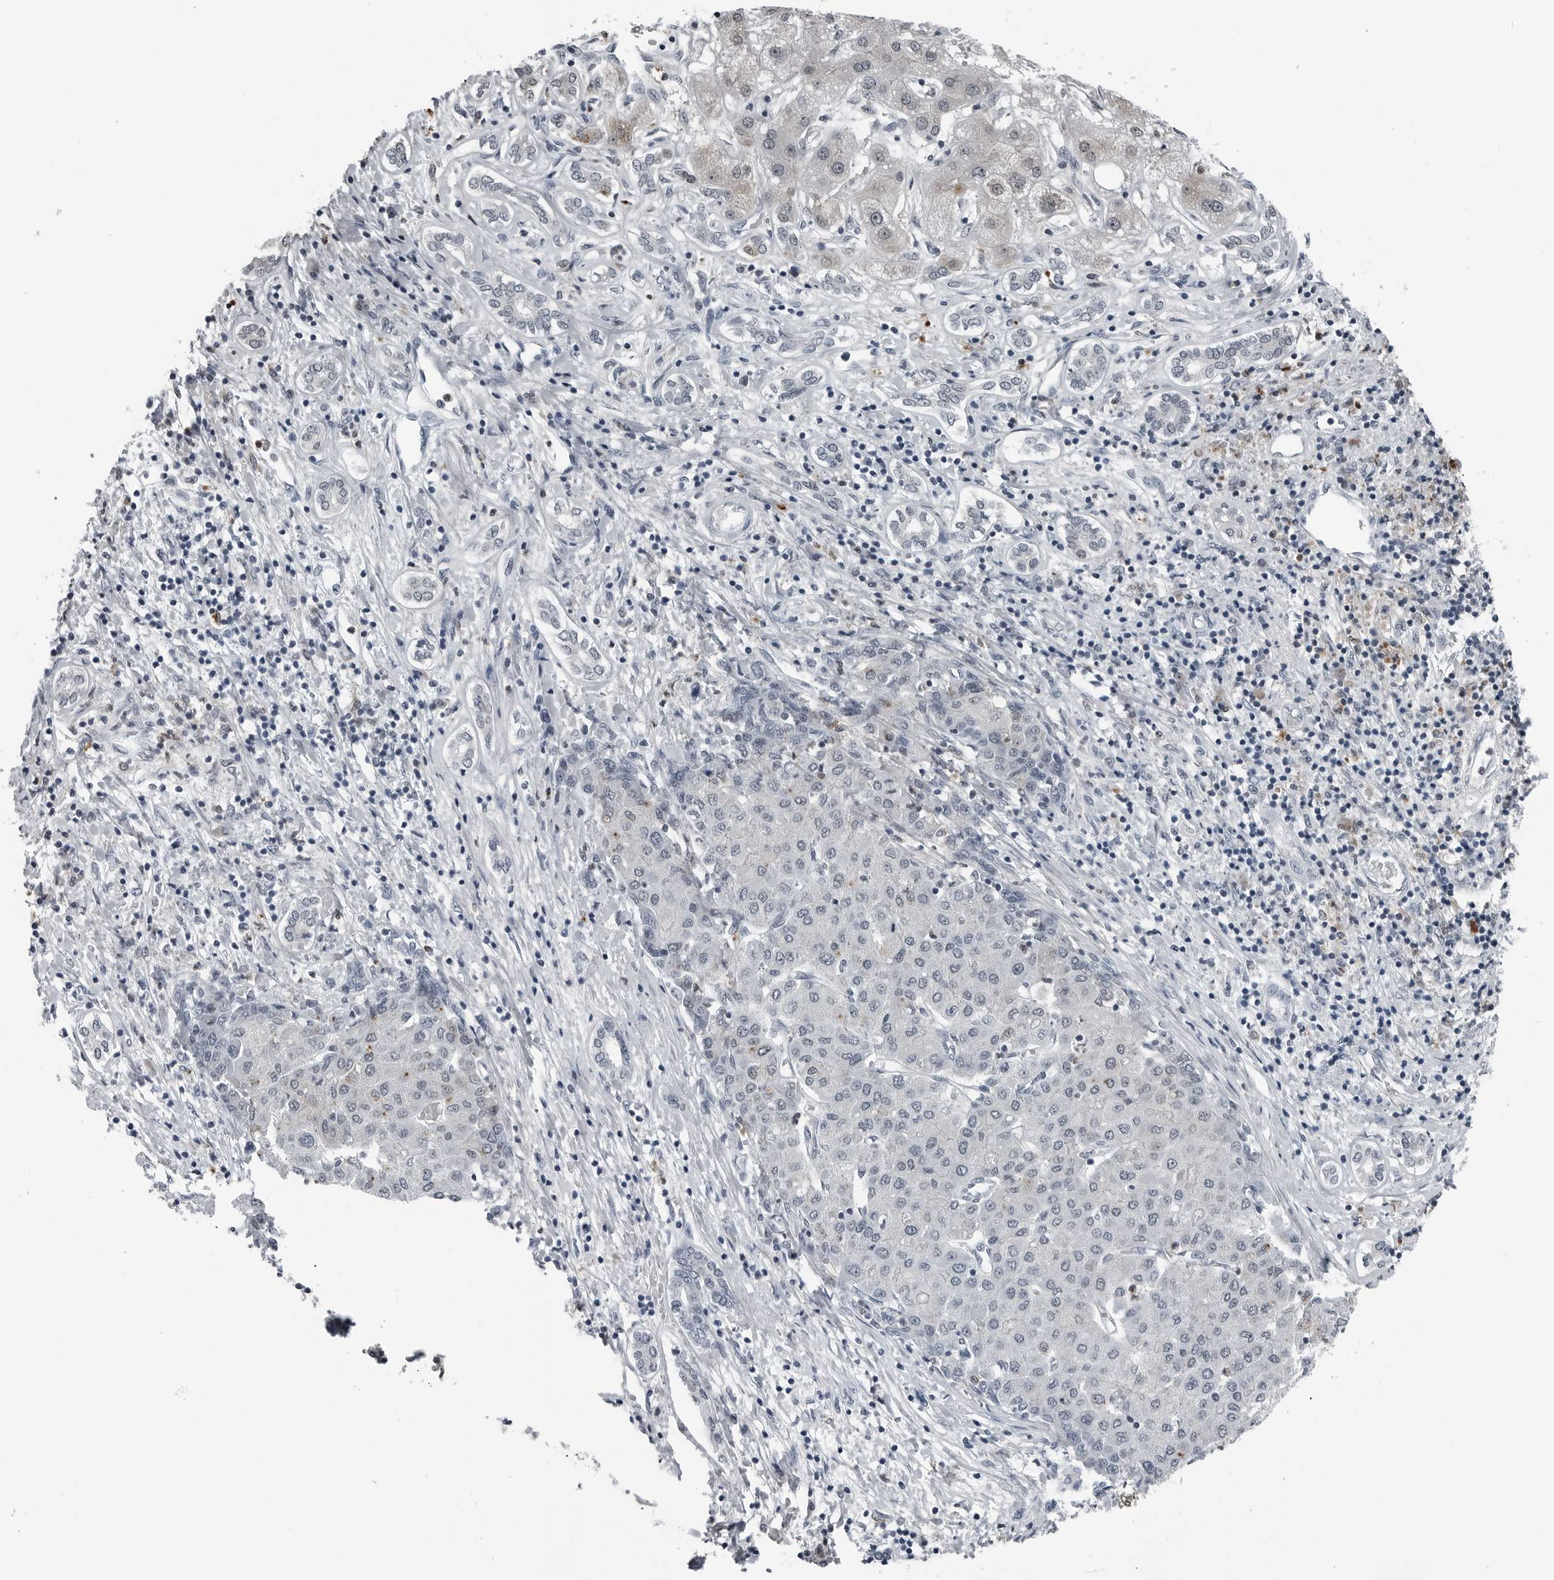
{"staining": {"intensity": "weak", "quantity": "<25%", "location": "nuclear"}, "tissue": "liver cancer", "cell_type": "Tumor cells", "image_type": "cancer", "snomed": [{"axis": "morphology", "description": "Carcinoma, Hepatocellular, NOS"}, {"axis": "topography", "description": "Liver"}], "caption": "There is no significant expression in tumor cells of liver hepatocellular carcinoma.", "gene": "AKR1A1", "patient": {"sex": "male", "age": 65}}